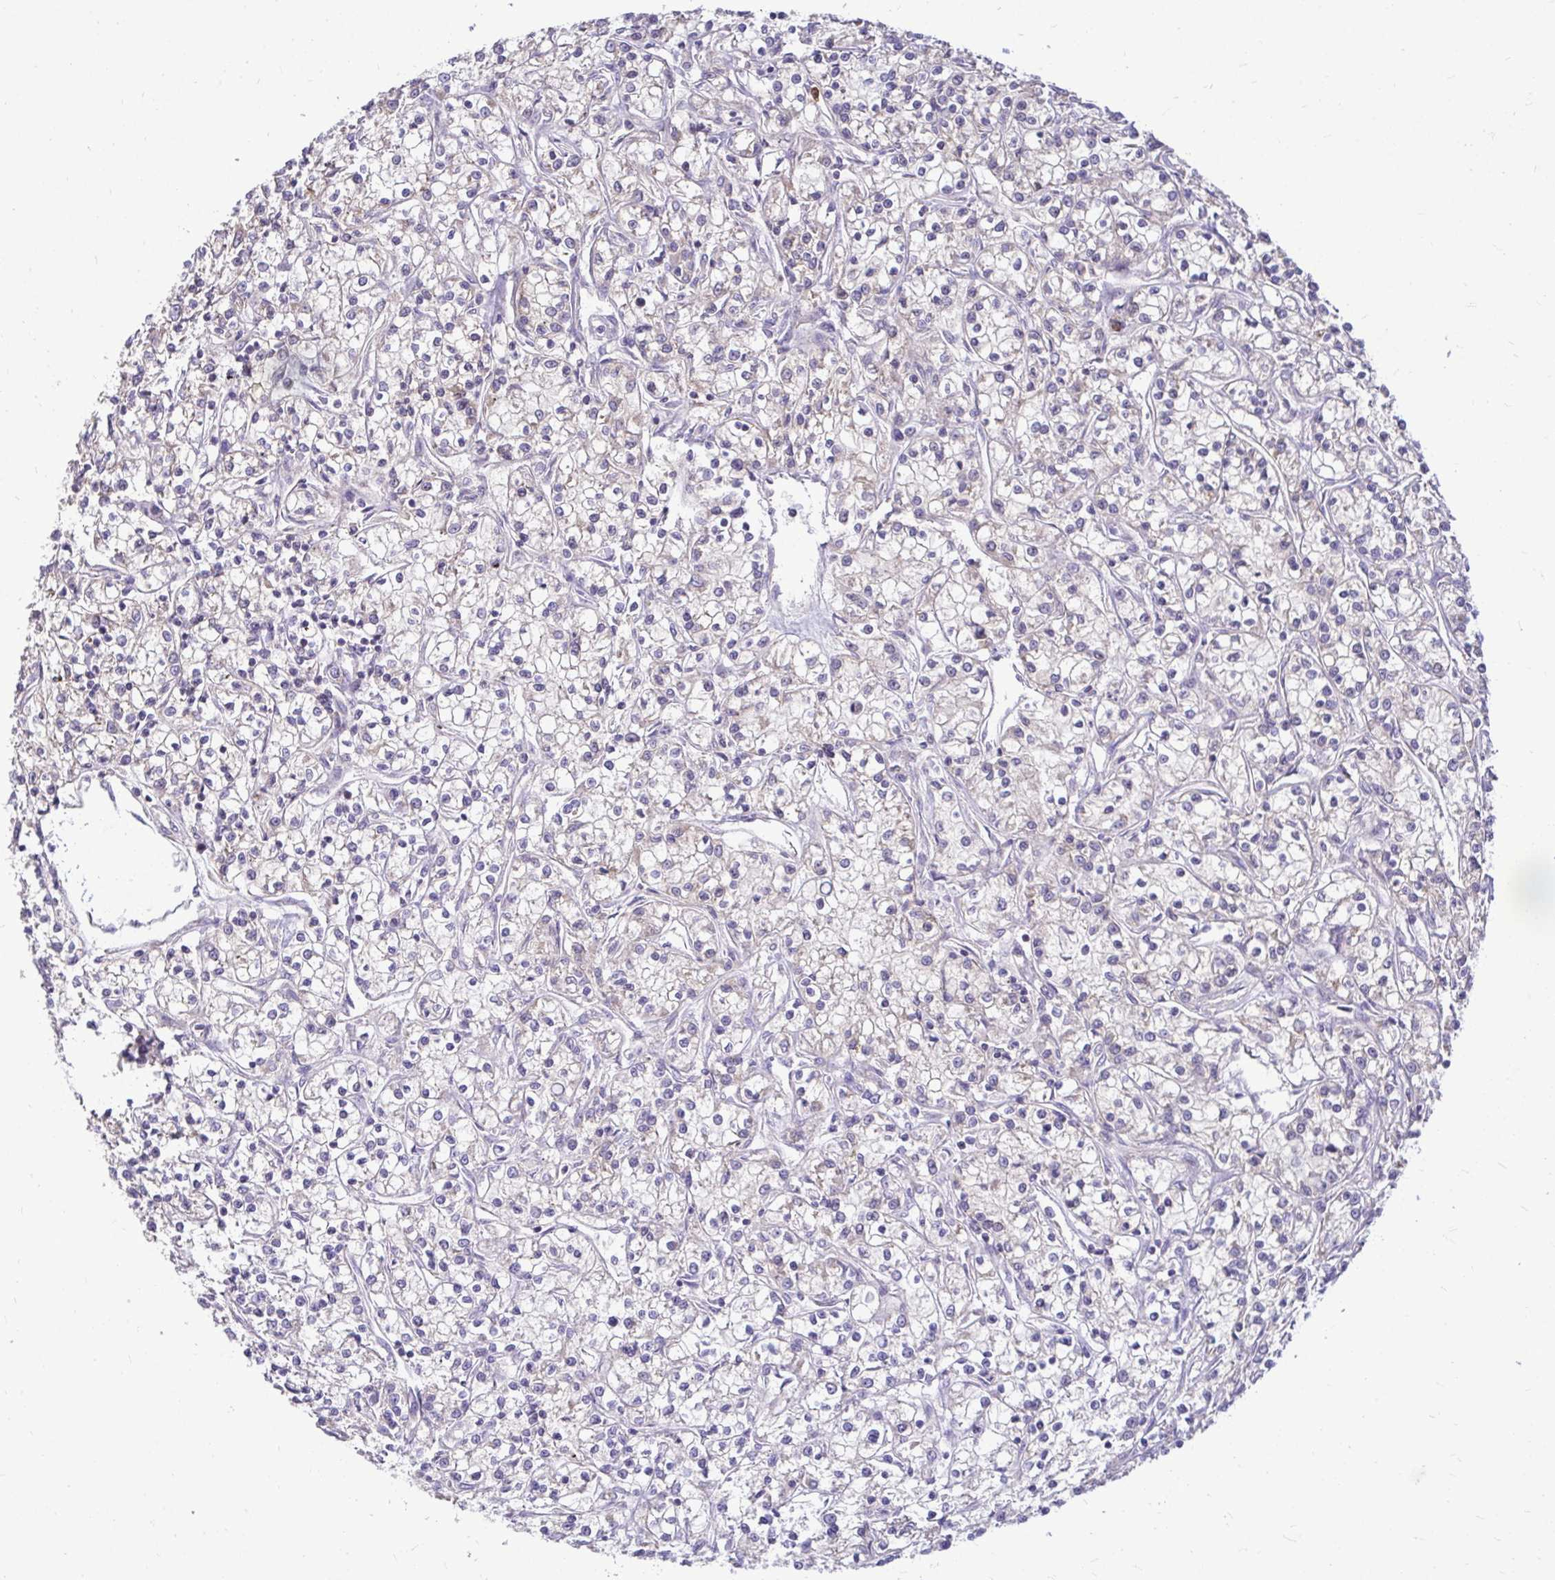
{"staining": {"intensity": "negative", "quantity": "none", "location": "none"}, "tissue": "renal cancer", "cell_type": "Tumor cells", "image_type": "cancer", "snomed": [{"axis": "morphology", "description": "Adenocarcinoma, NOS"}, {"axis": "topography", "description": "Kidney"}], "caption": "Renal cancer was stained to show a protein in brown. There is no significant staining in tumor cells.", "gene": "FMR1", "patient": {"sex": "female", "age": 59}}